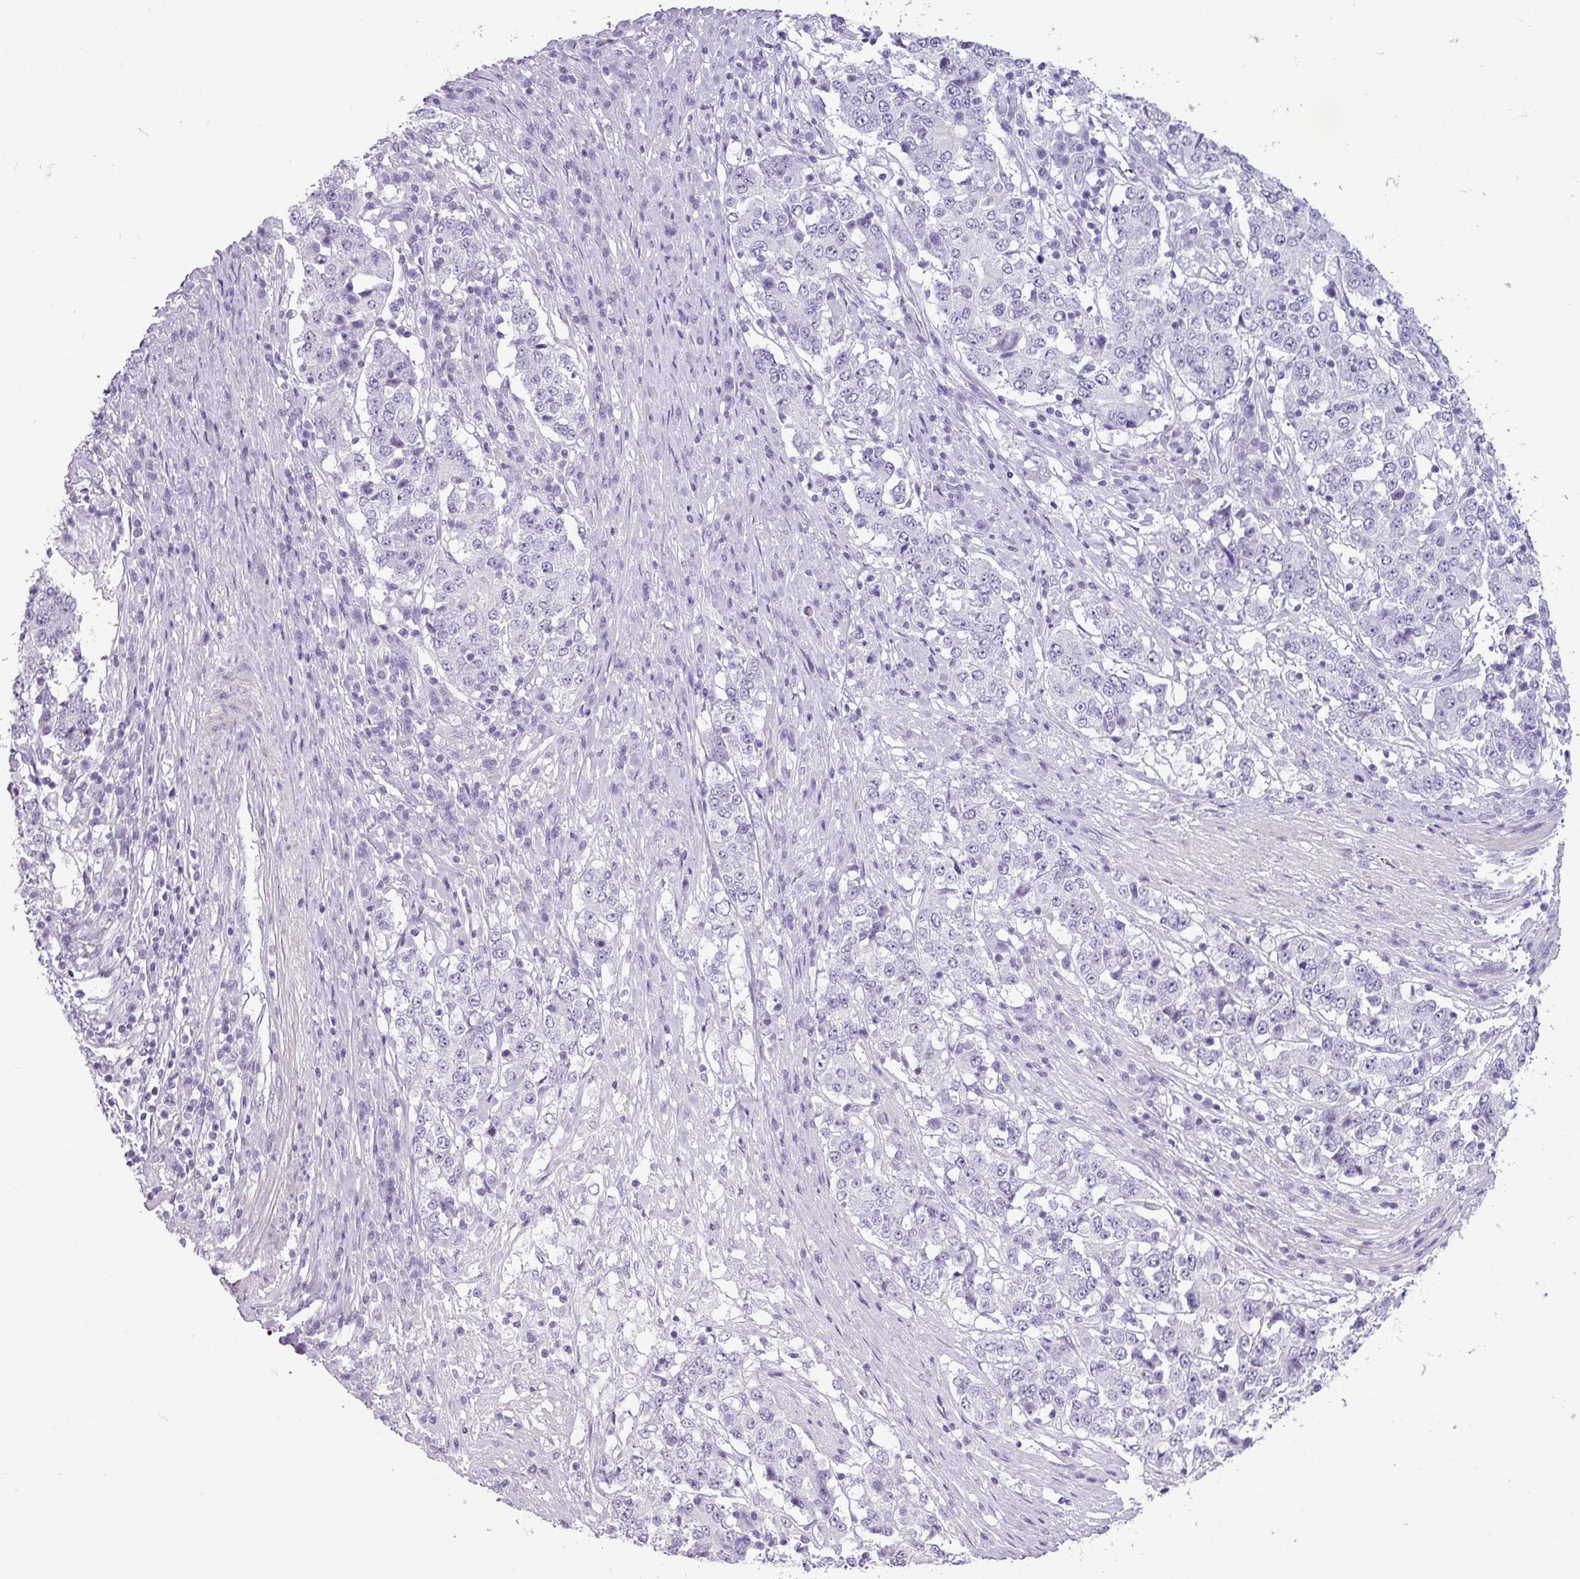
{"staining": {"intensity": "negative", "quantity": "none", "location": "none"}, "tissue": "stomach cancer", "cell_type": "Tumor cells", "image_type": "cancer", "snomed": [{"axis": "morphology", "description": "Adenocarcinoma, NOS"}, {"axis": "topography", "description": "Stomach"}], "caption": "Stomach adenocarcinoma was stained to show a protein in brown. There is no significant positivity in tumor cells. (DAB IHC visualized using brightfield microscopy, high magnification).", "gene": "AMY2A", "patient": {"sex": "male", "age": 59}}